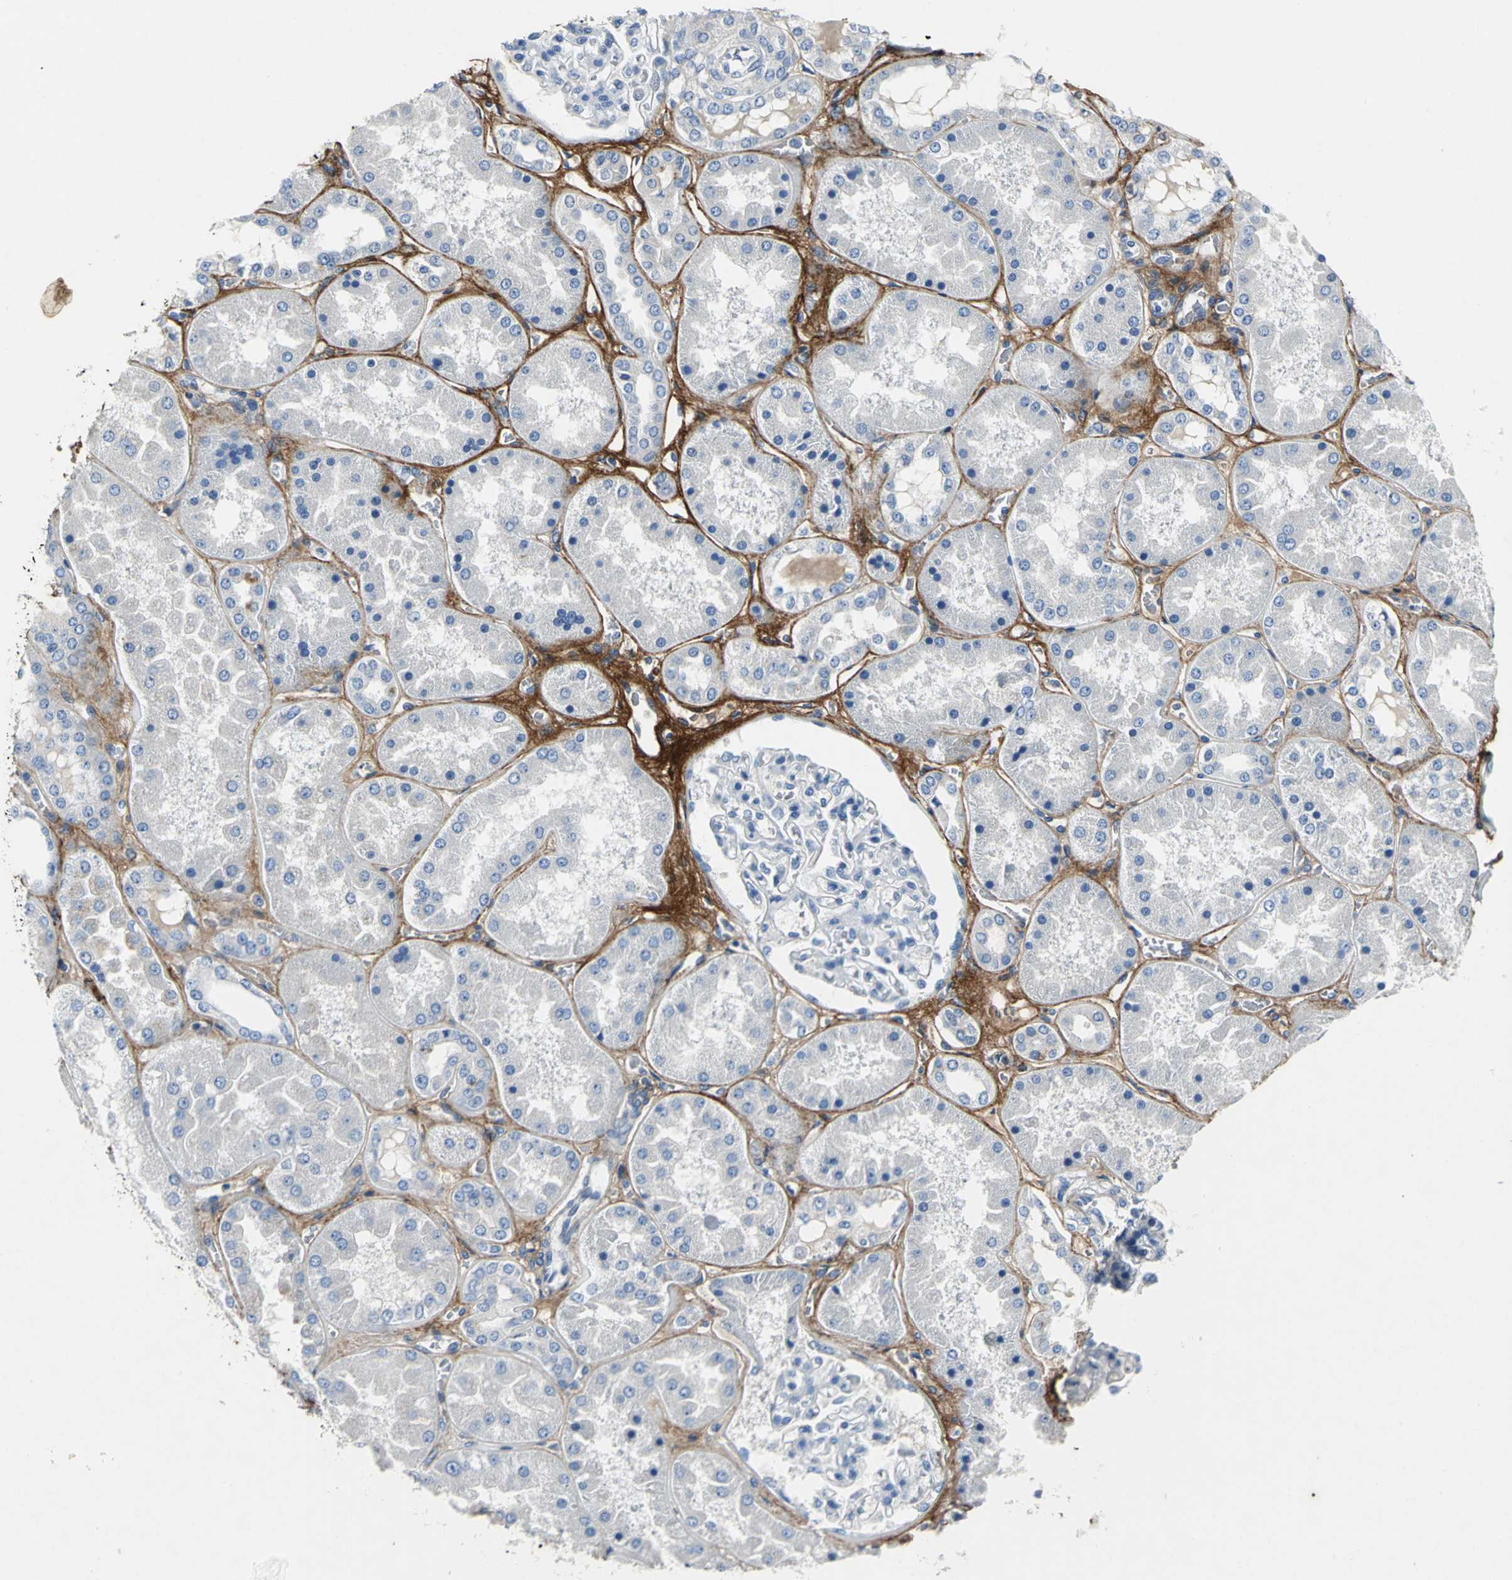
{"staining": {"intensity": "negative", "quantity": "none", "location": "none"}, "tissue": "kidney", "cell_type": "Cells in glomeruli", "image_type": "normal", "snomed": [{"axis": "morphology", "description": "Normal tissue, NOS"}, {"axis": "topography", "description": "Kidney"}], "caption": "The micrograph displays no staining of cells in glomeruli in benign kidney. (DAB immunohistochemistry (IHC) visualized using brightfield microscopy, high magnification).", "gene": "EFNB3", "patient": {"sex": "female", "age": 56}}